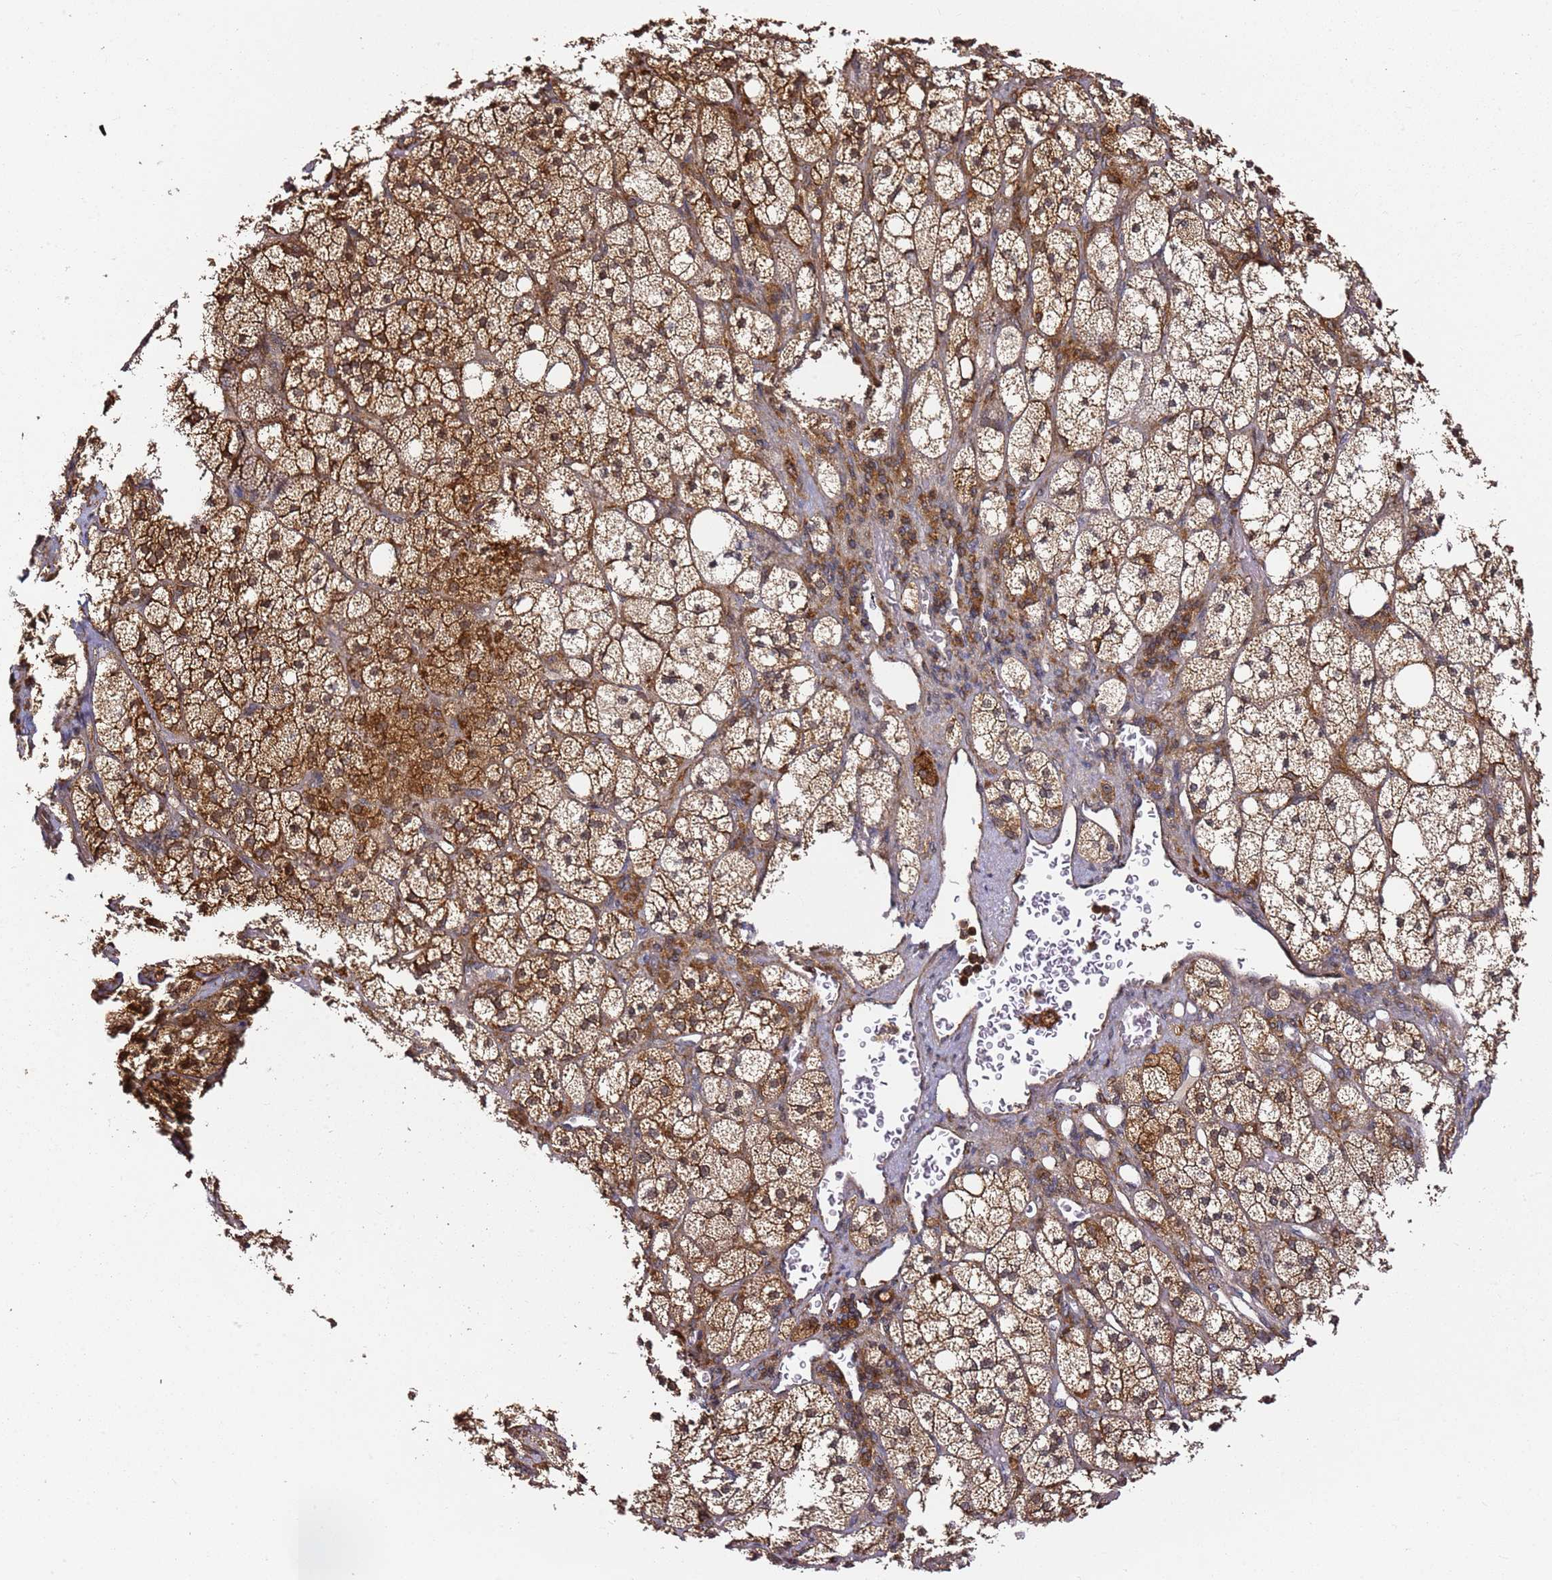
{"staining": {"intensity": "moderate", "quantity": "25%-75%", "location": "cytoplasmic/membranous"}, "tissue": "adrenal gland", "cell_type": "Glandular cells", "image_type": "normal", "snomed": [{"axis": "morphology", "description": "Normal tissue, NOS"}, {"axis": "topography", "description": "Adrenal gland"}], "caption": "Moderate cytoplasmic/membranous positivity is seen in approximately 25%-75% of glandular cells in benign adrenal gland. Nuclei are stained in blue.", "gene": "PRMT7", "patient": {"sex": "male", "age": 61}}